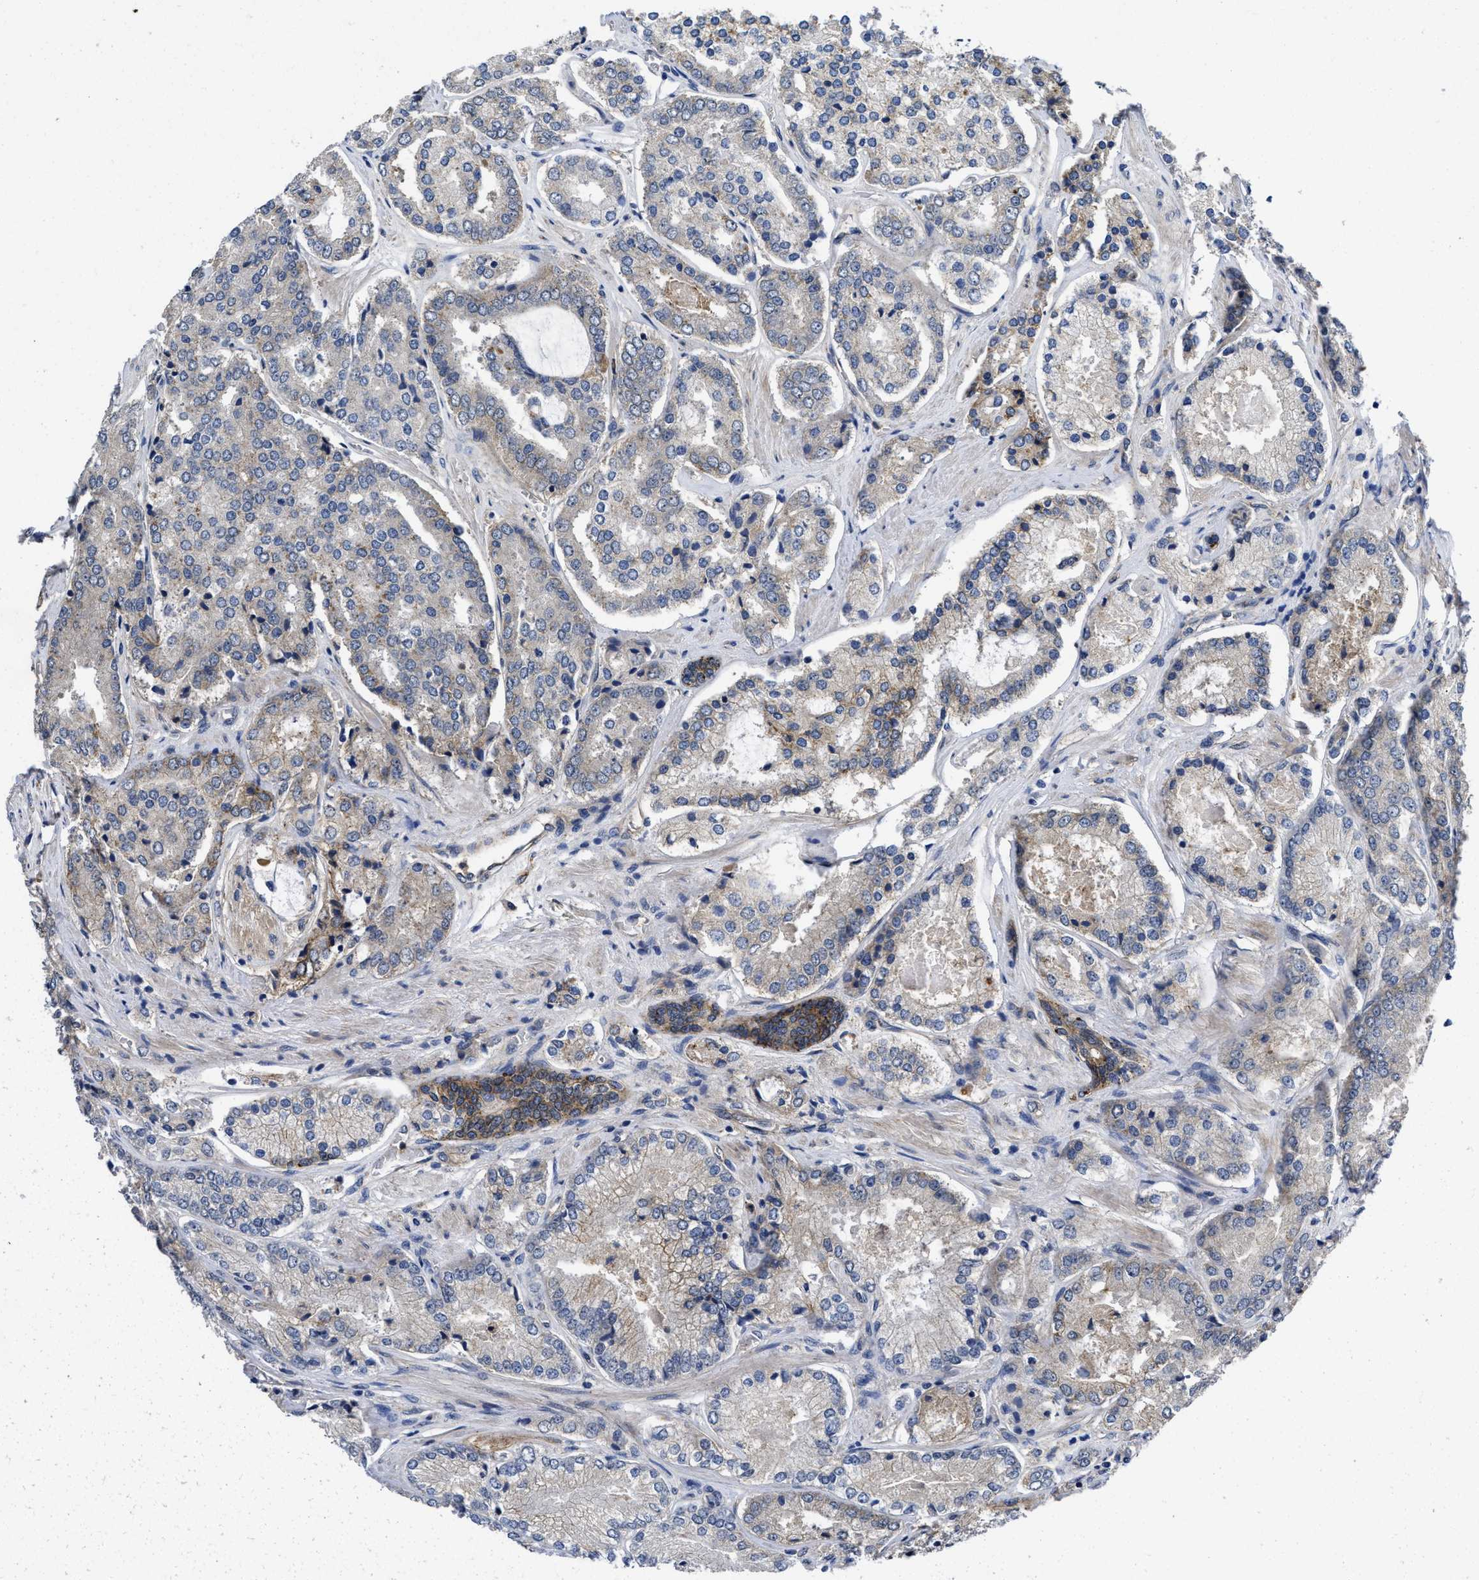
{"staining": {"intensity": "weak", "quantity": "<25%", "location": "cytoplasmic/membranous"}, "tissue": "prostate cancer", "cell_type": "Tumor cells", "image_type": "cancer", "snomed": [{"axis": "morphology", "description": "Adenocarcinoma, High grade"}, {"axis": "topography", "description": "Prostate"}], "caption": "This photomicrograph is of prostate cancer stained with IHC to label a protein in brown with the nuclei are counter-stained blue. There is no positivity in tumor cells.", "gene": "PKD2", "patient": {"sex": "male", "age": 65}}